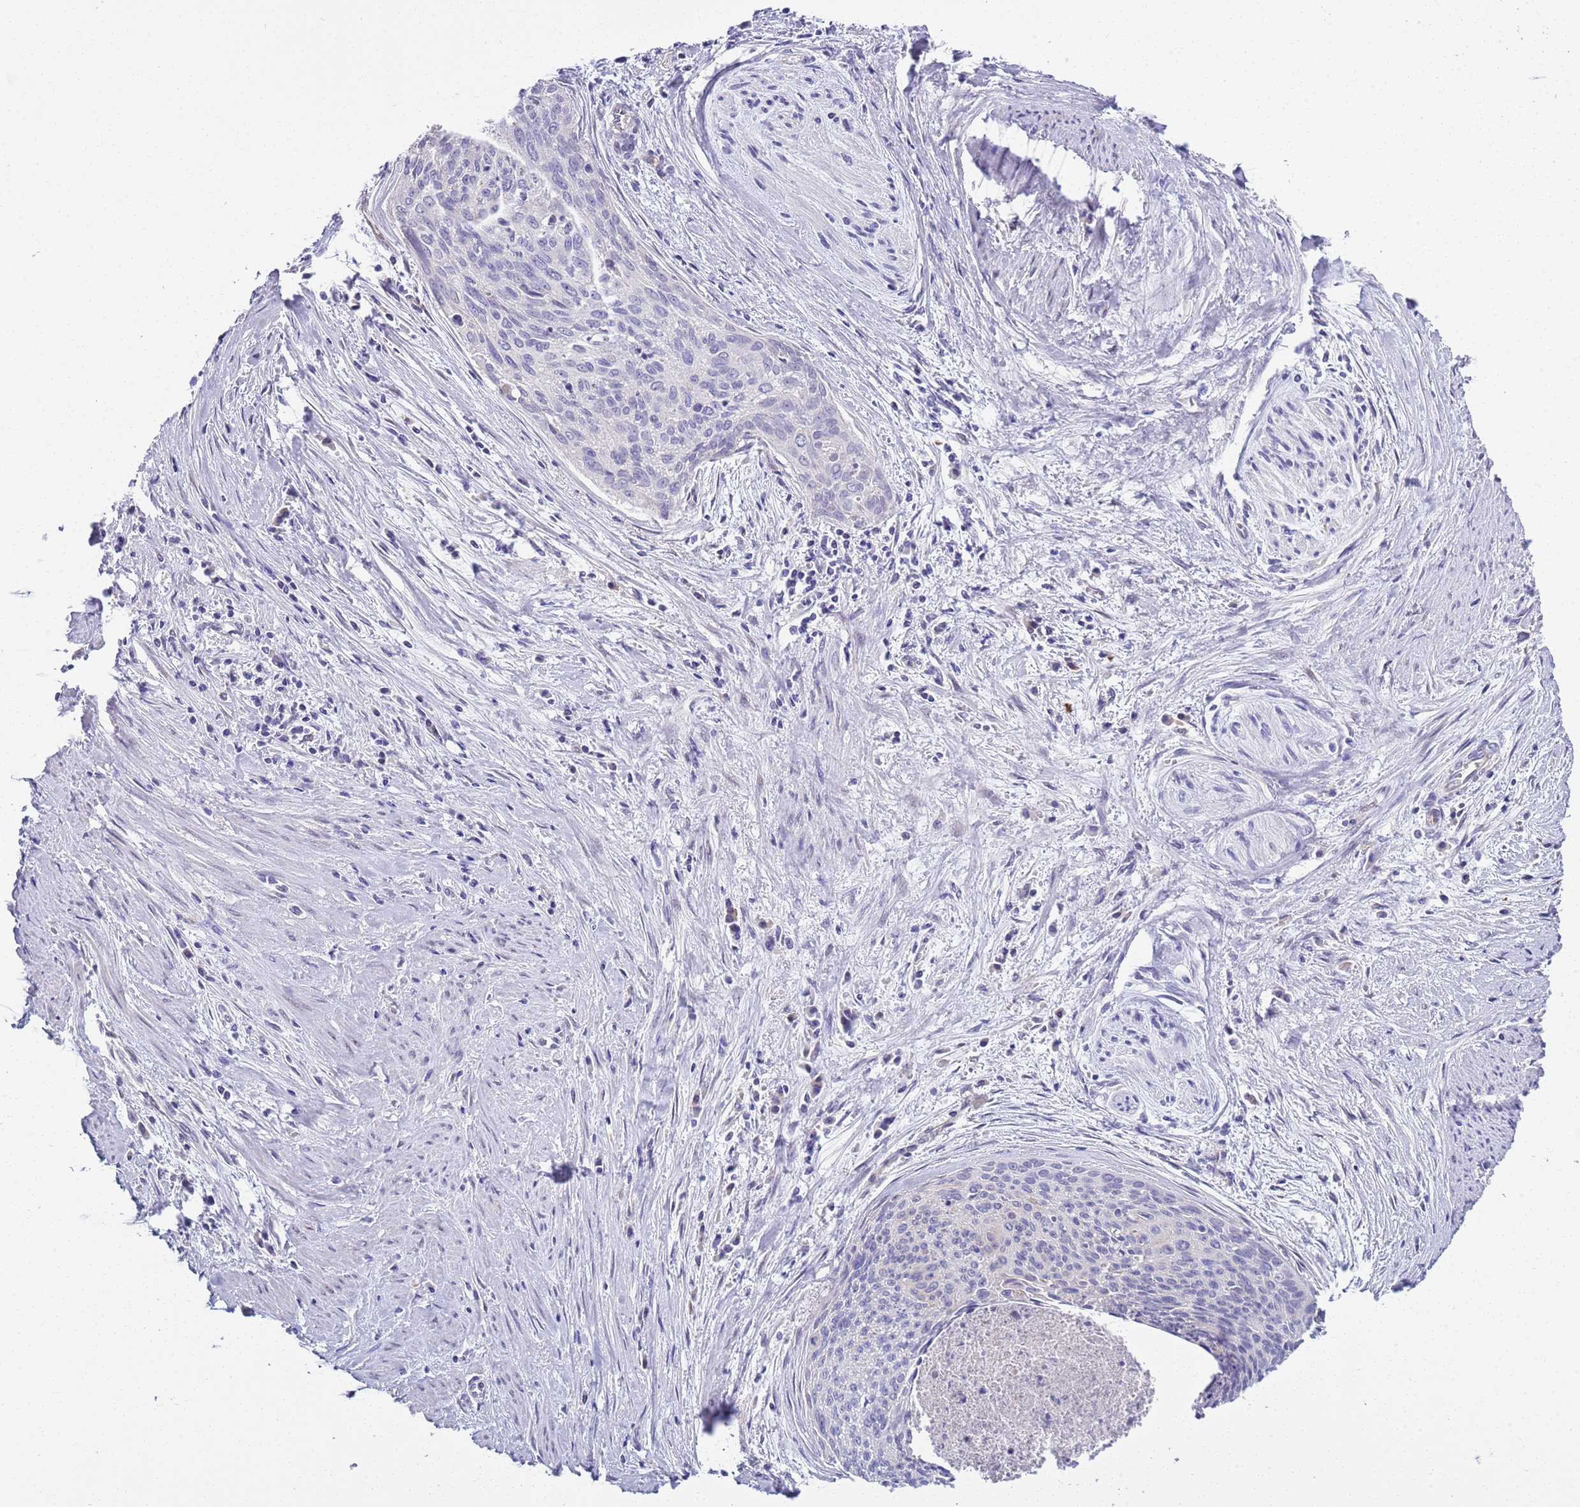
{"staining": {"intensity": "negative", "quantity": "none", "location": "none"}, "tissue": "cervical cancer", "cell_type": "Tumor cells", "image_type": "cancer", "snomed": [{"axis": "morphology", "description": "Squamous cell carcinoma, NOS"}, {"axis": "topography", "description": "Cervix"}], "caption": "Photomicrograph shows no protein positivity in tumor cells of squamous cell carcinoma (cervical) tissue. (Stains: DAB immunohistochemistry (IHC) with hematoxylin counter stain, Microscopy: brightfield microscopy at high magnification).", "gene": "BRMS1L", "patient": {"sex": "female", "age": 55}}